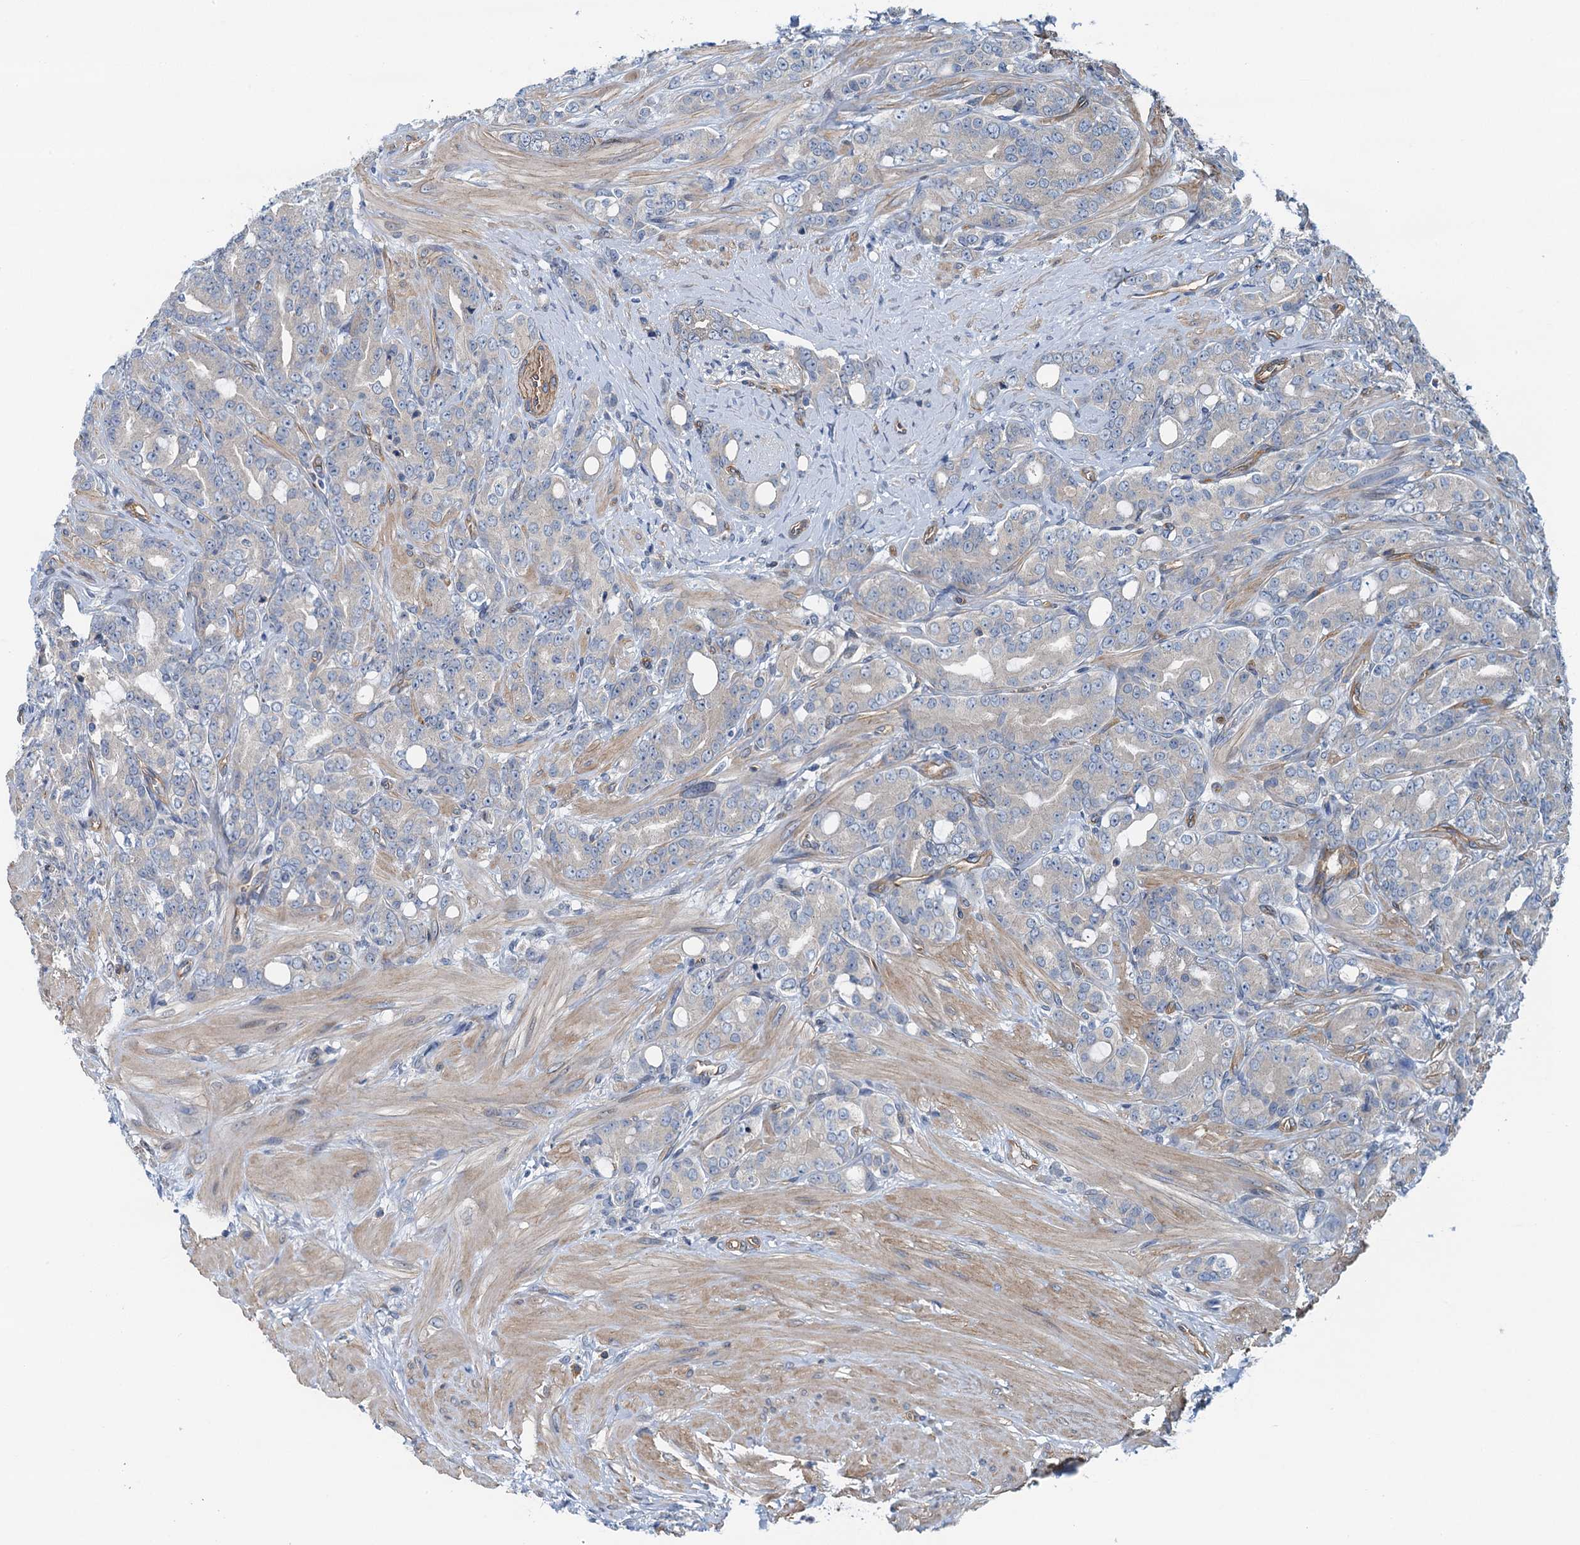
{"staining": {"intensity": "negative", "quantity": "none", "location": "none"}, "tissue": "prostate cancer", "cell_type": "Tumor cells", "image_type": "cancer", "snomed": [{"axis": "morphology", "description": "Adenocarcinoma, High grade"}, {"axis": "topography", "description": "Prostate"}], "caption": "The micrograph exhibits no staining of tumor cells in high-grade adenocarcinoma (prostate). (DAB immunohistochemistry with hematoxylin counter stain).", "gene": "ROGDI", "patient": {"sex": "male", "age": 62}}